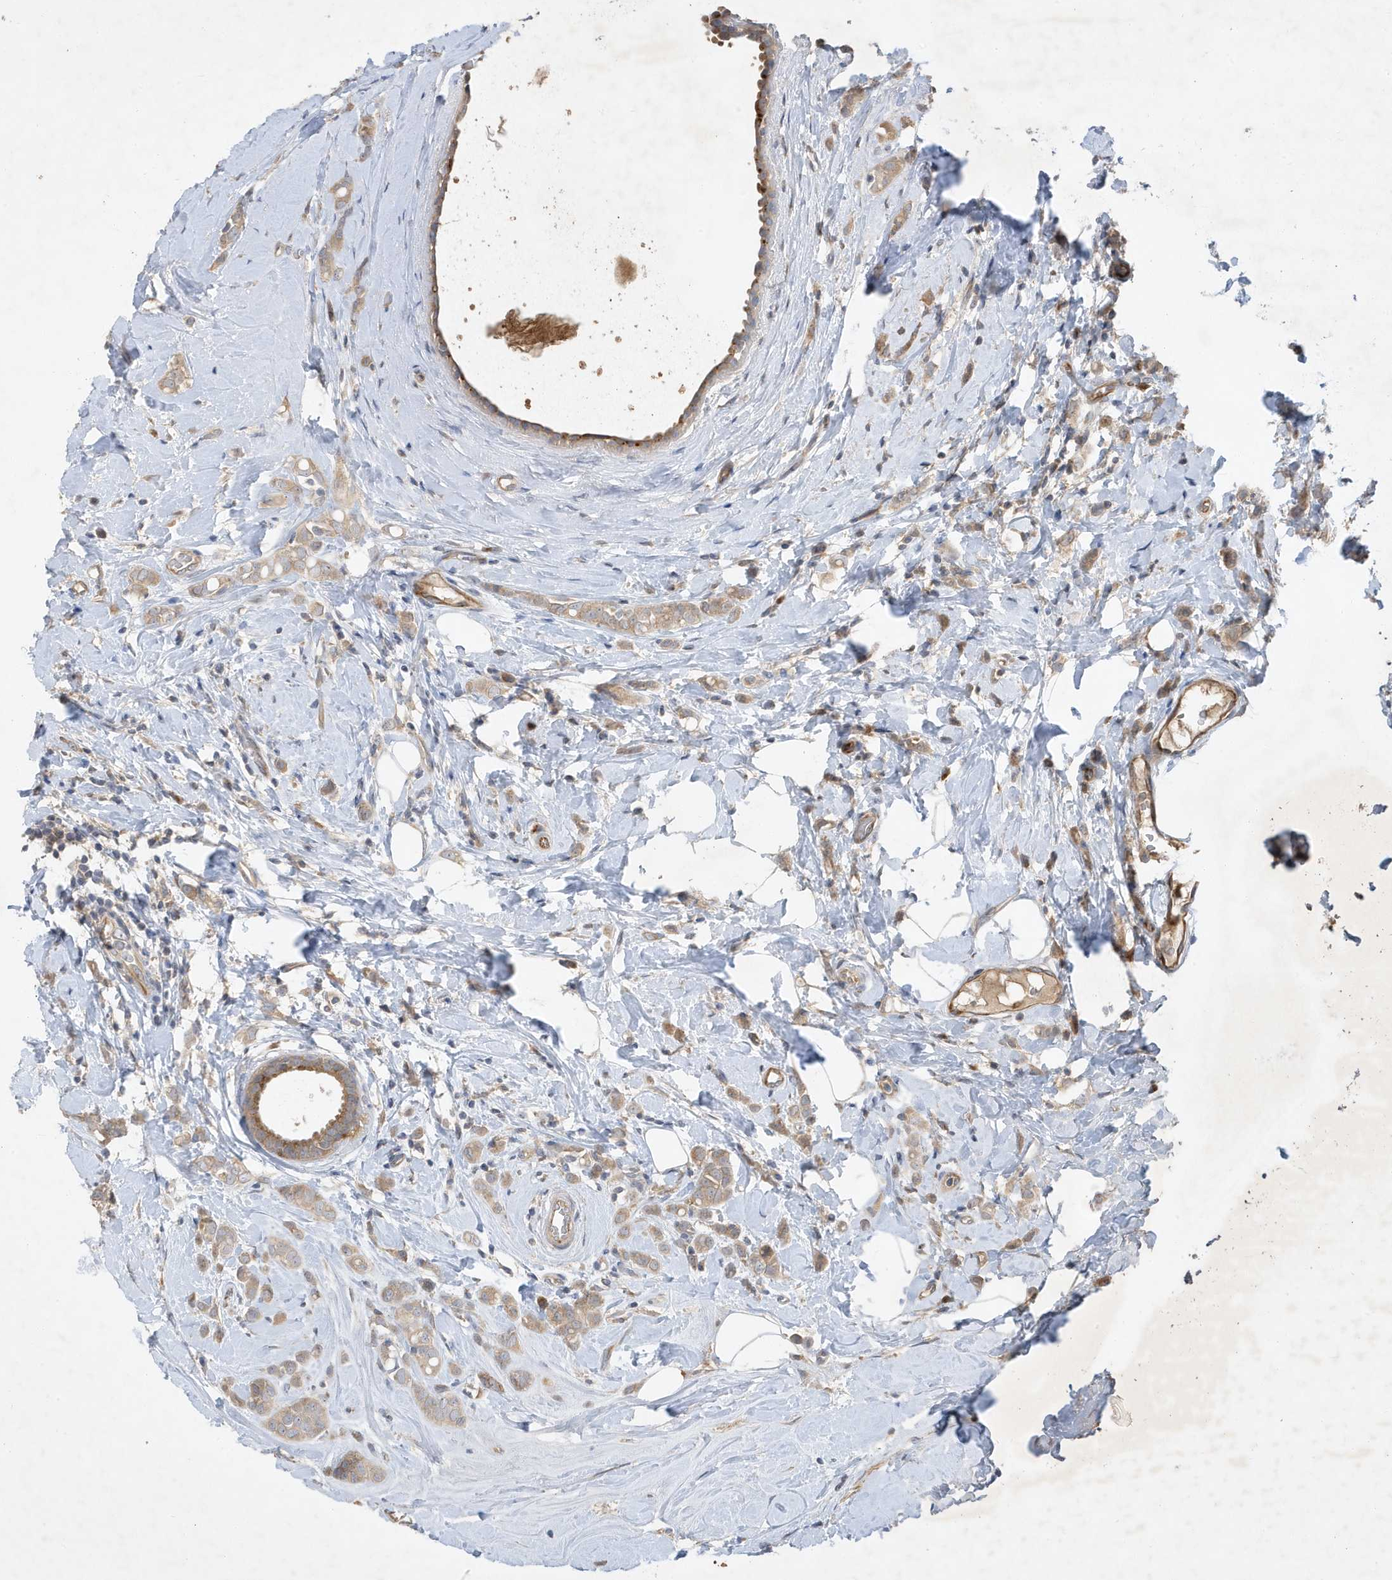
{"staining": {"intensity": "weak", "quantity": "25%-75%", "location": "cytoplasmic/membranous"}, "tissue": "breast cancer", "cell_type": "Tumor cells", "image_type": "cancer", "snomed": [{"axis": "morphology", "description": "Lobular carcinoma"}, {"axis": "topography", "description": "Breast"}], "caption": "A brown stain shows weak cytoplasmic/membranous positivity of a protein in breast lobular carcinoma tumor cells. (Stains: DAB (3,3'-diaminobenzidine) in brown, nuclei in blue, Microscopy: brightfield microscopy at high magnification).", "gene": "LAPTM4A", "patient": {"sex": "female", "age": 47}}